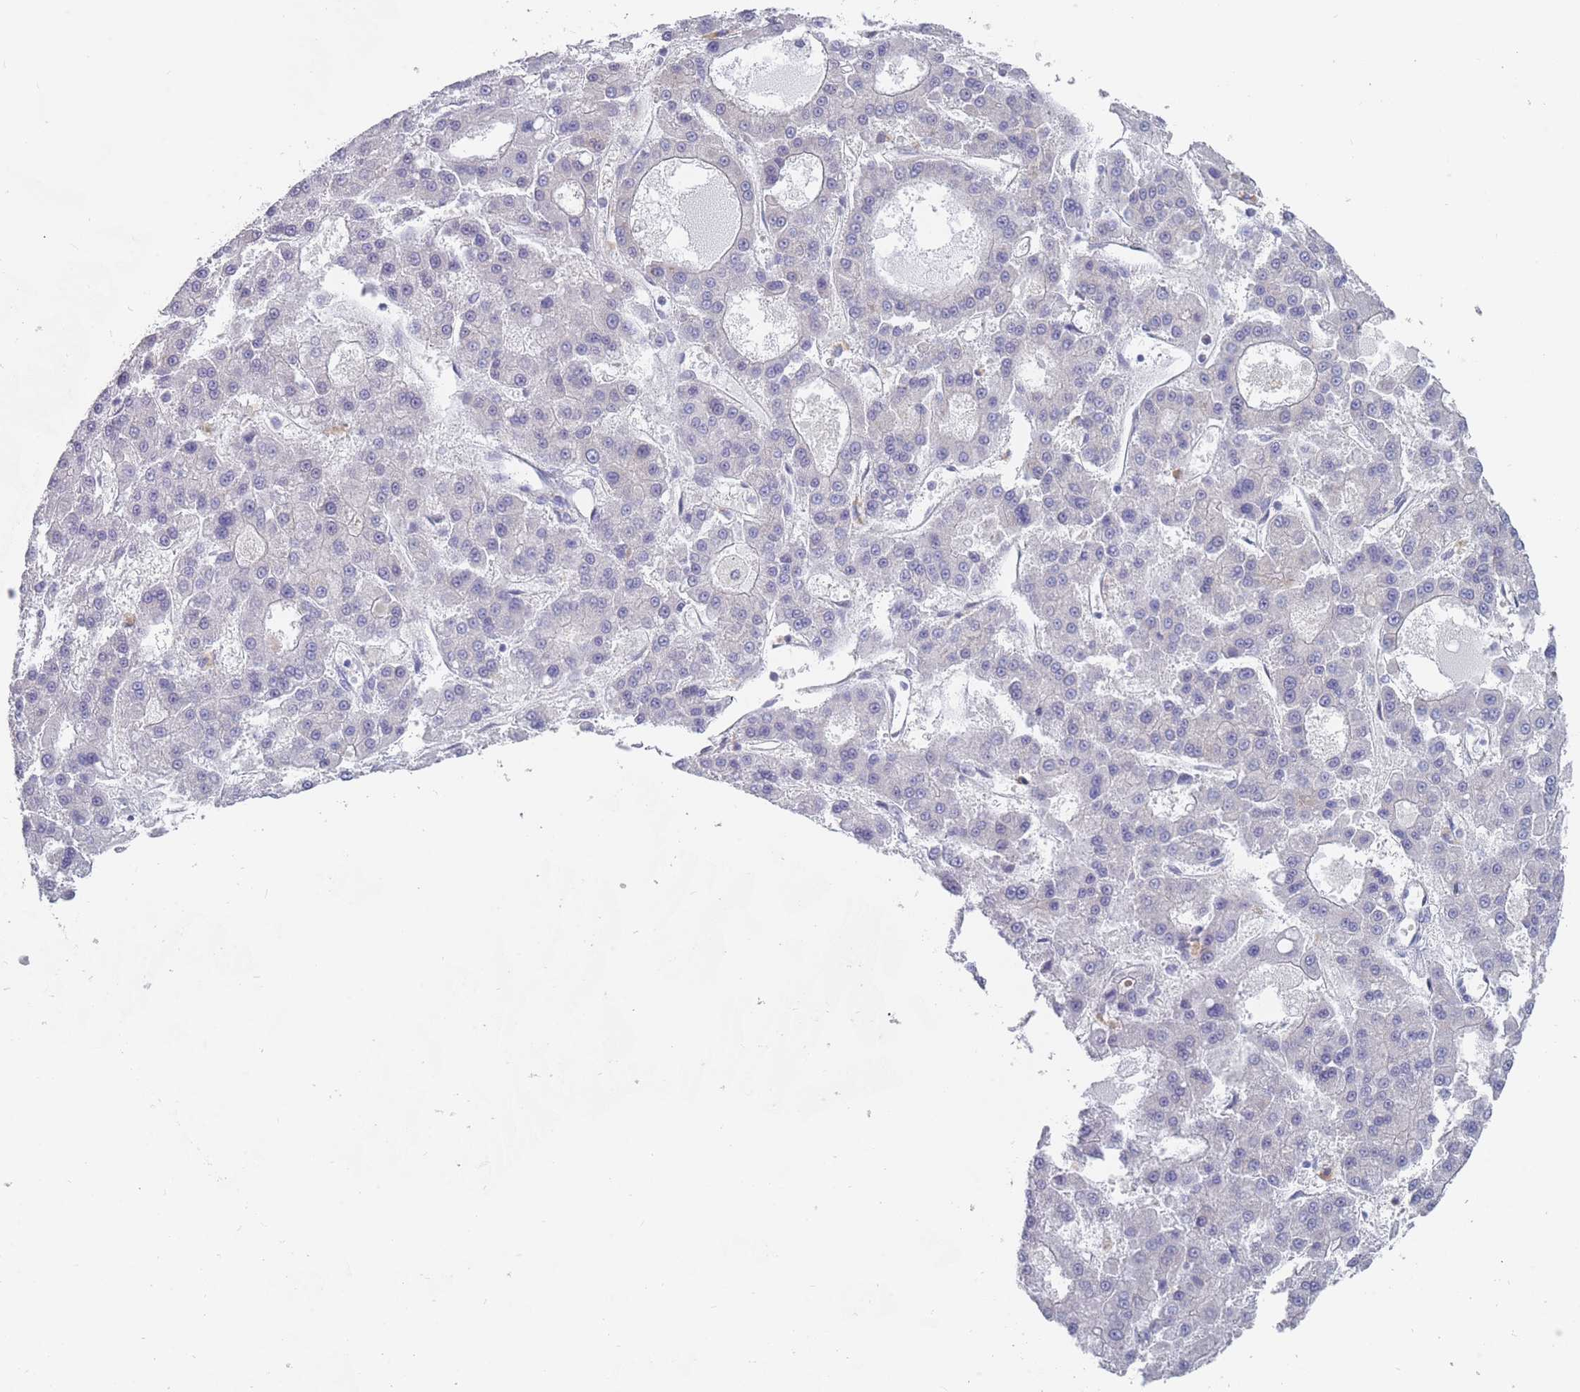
{"staining": {"intensity": "negative", "quantity": "none", "location": "none"}, "tissue": "liver cancer", "cell_type": "Tumor cells", "image_type": "cancer", "snomed": [{"axis": "morphology", "description": "Carcinoma, Hepatocellular, NOS"}, {"axis": "topography", "description": "Liver"}], "caption": "Immunohistochemistry (IHC) photomicrograph of liver cancer (hepatocellular carcinoma) stained for a protein (brown), which exhibits no staining in tumor cells. (Brightfield microscopy of DAB (3,3'-diaminobenzidine) immunohistochemistry (IHC) at high magnification).", "gene": "SLC1A6", "patient": {"sex": "male", "age": 70}}